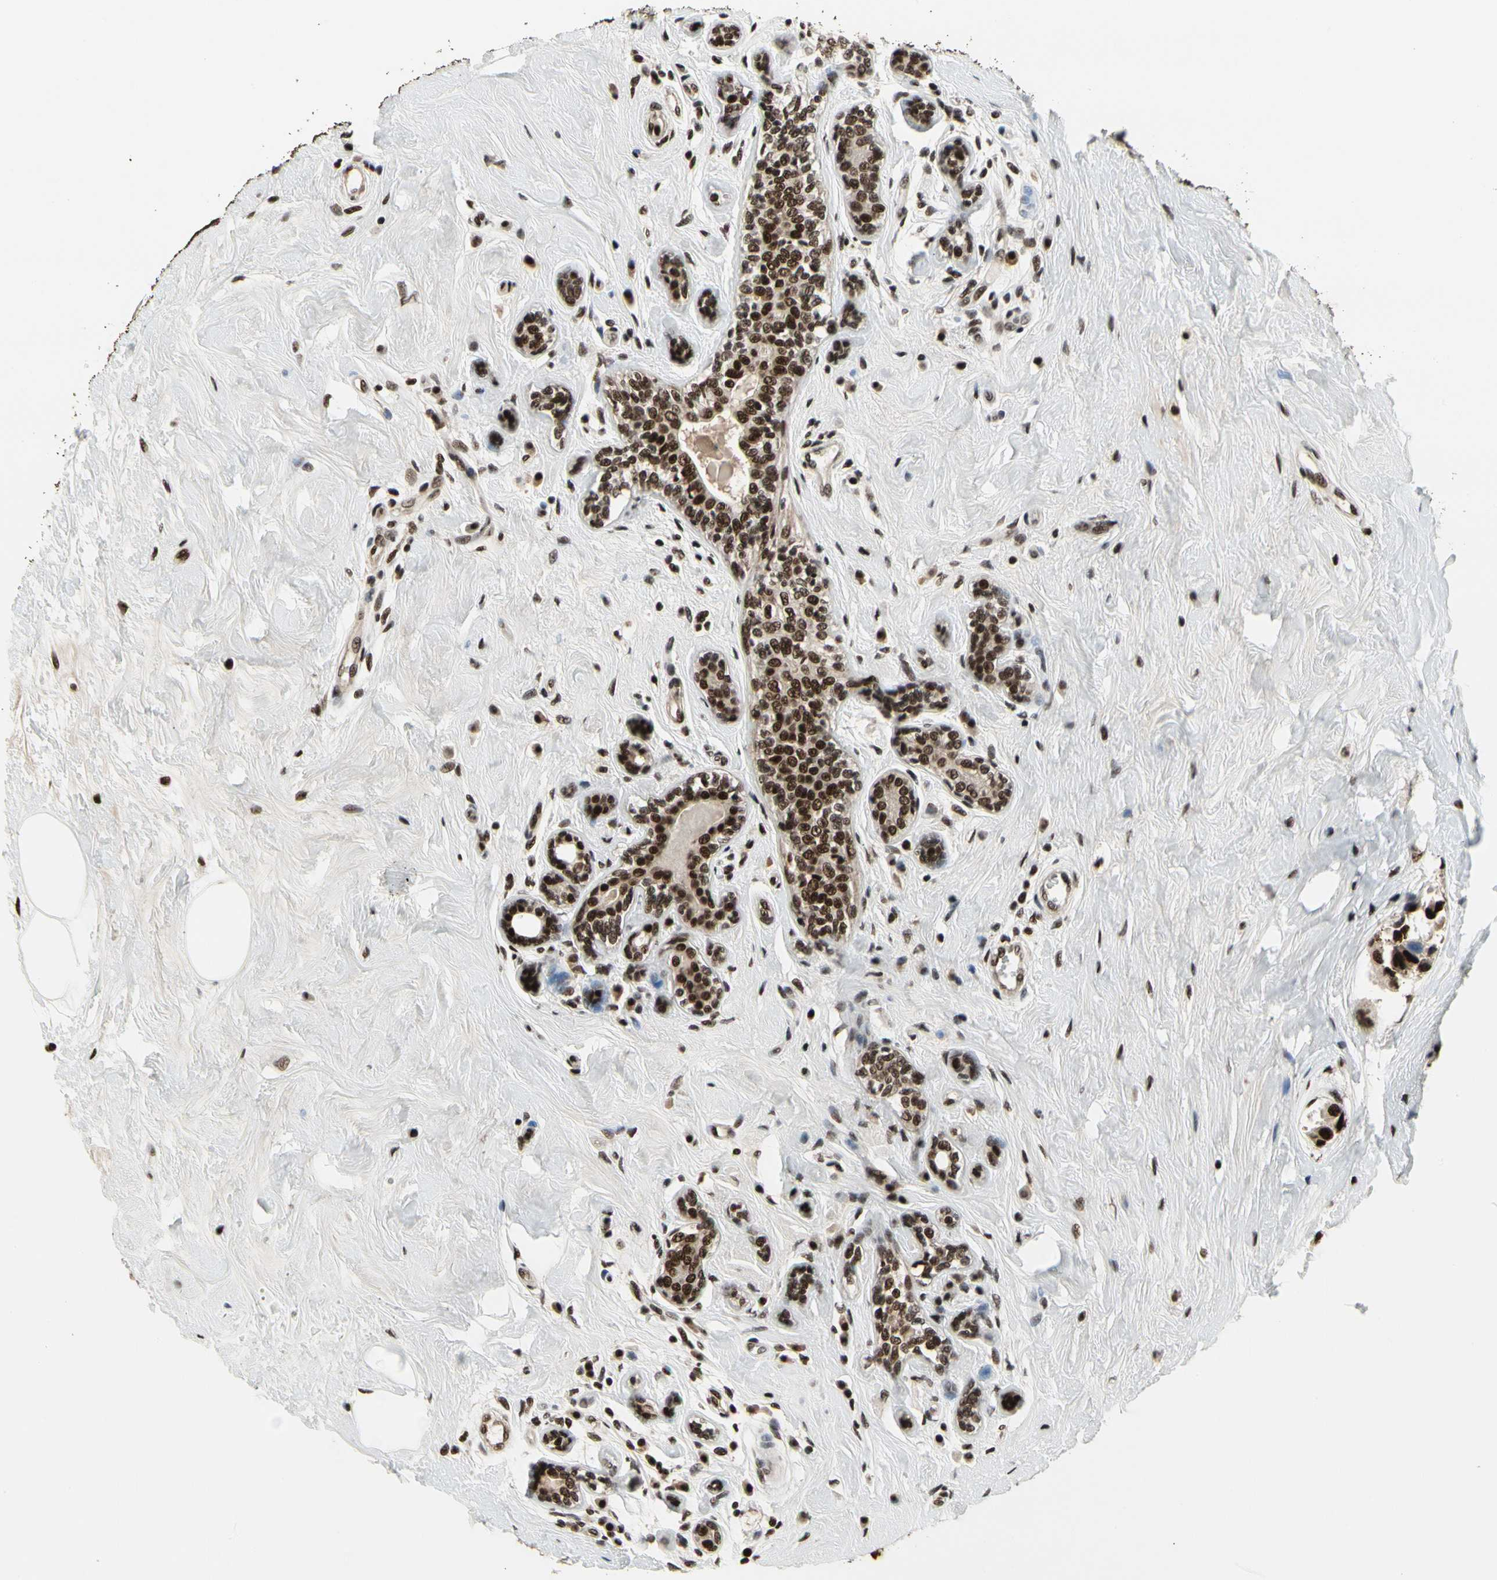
{"staining": {"intensity": "strong", "quantity": ">75%", "location": "nuclear"}, "tissue": "breast cancer", "cell_type": "Tumor cells", "image_type": "cancer", "snomed": [{"axis": "morphology", "description": "Normal tissue, NOS"}, {"axis": "morphology", "description": "Duct carcinoma"}, {"axis": "topography", "description": "Breast"}], "caption": "Infiltrating ductal carcinoma (breast) stained with IHC demonstrates strong nuclear expression in approximately >75% of tumor cells.", "gene": "SRSF11", "patient": {"sex": "female", "age": 39}}